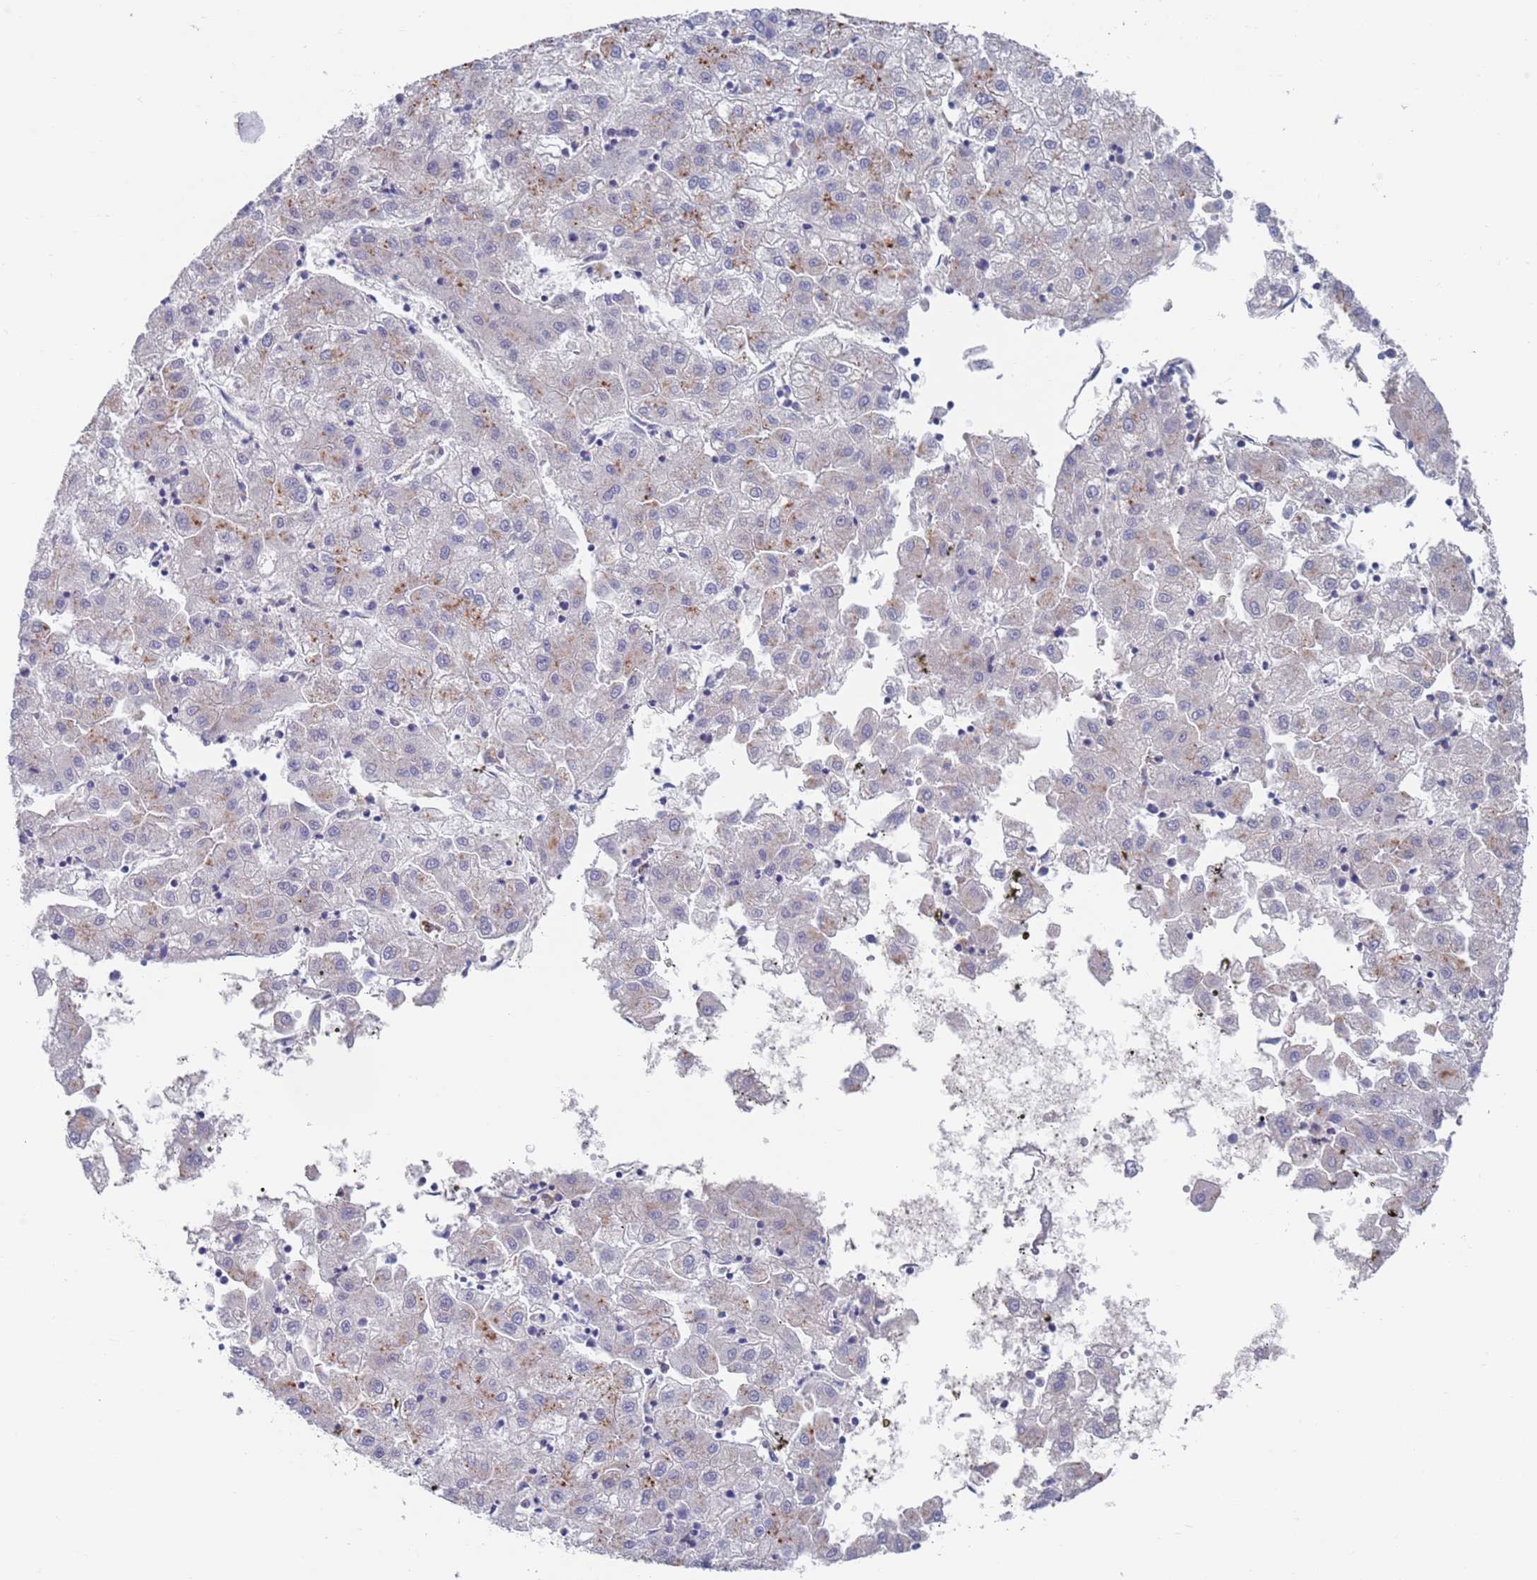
{"staining": {"intensity": "negative", "quantity": "none", "location": "none"}, "tissue": "liver cancer", "cell_type": "Tumor cells", "image_type": "cancer", "snomed": [{"axis": "morphology", "description": "Carcinoma, Hepatocellular, NOS"}, {"axis": "topography", "description": "Liver"}], "caption": "This is an immunohistochemistry histopathology image of human liver hepatocellular carcinoma. There is no expression in tumor cells.", "gene": "FUCA1", "patient": {"sex": "male", "age": 72}}